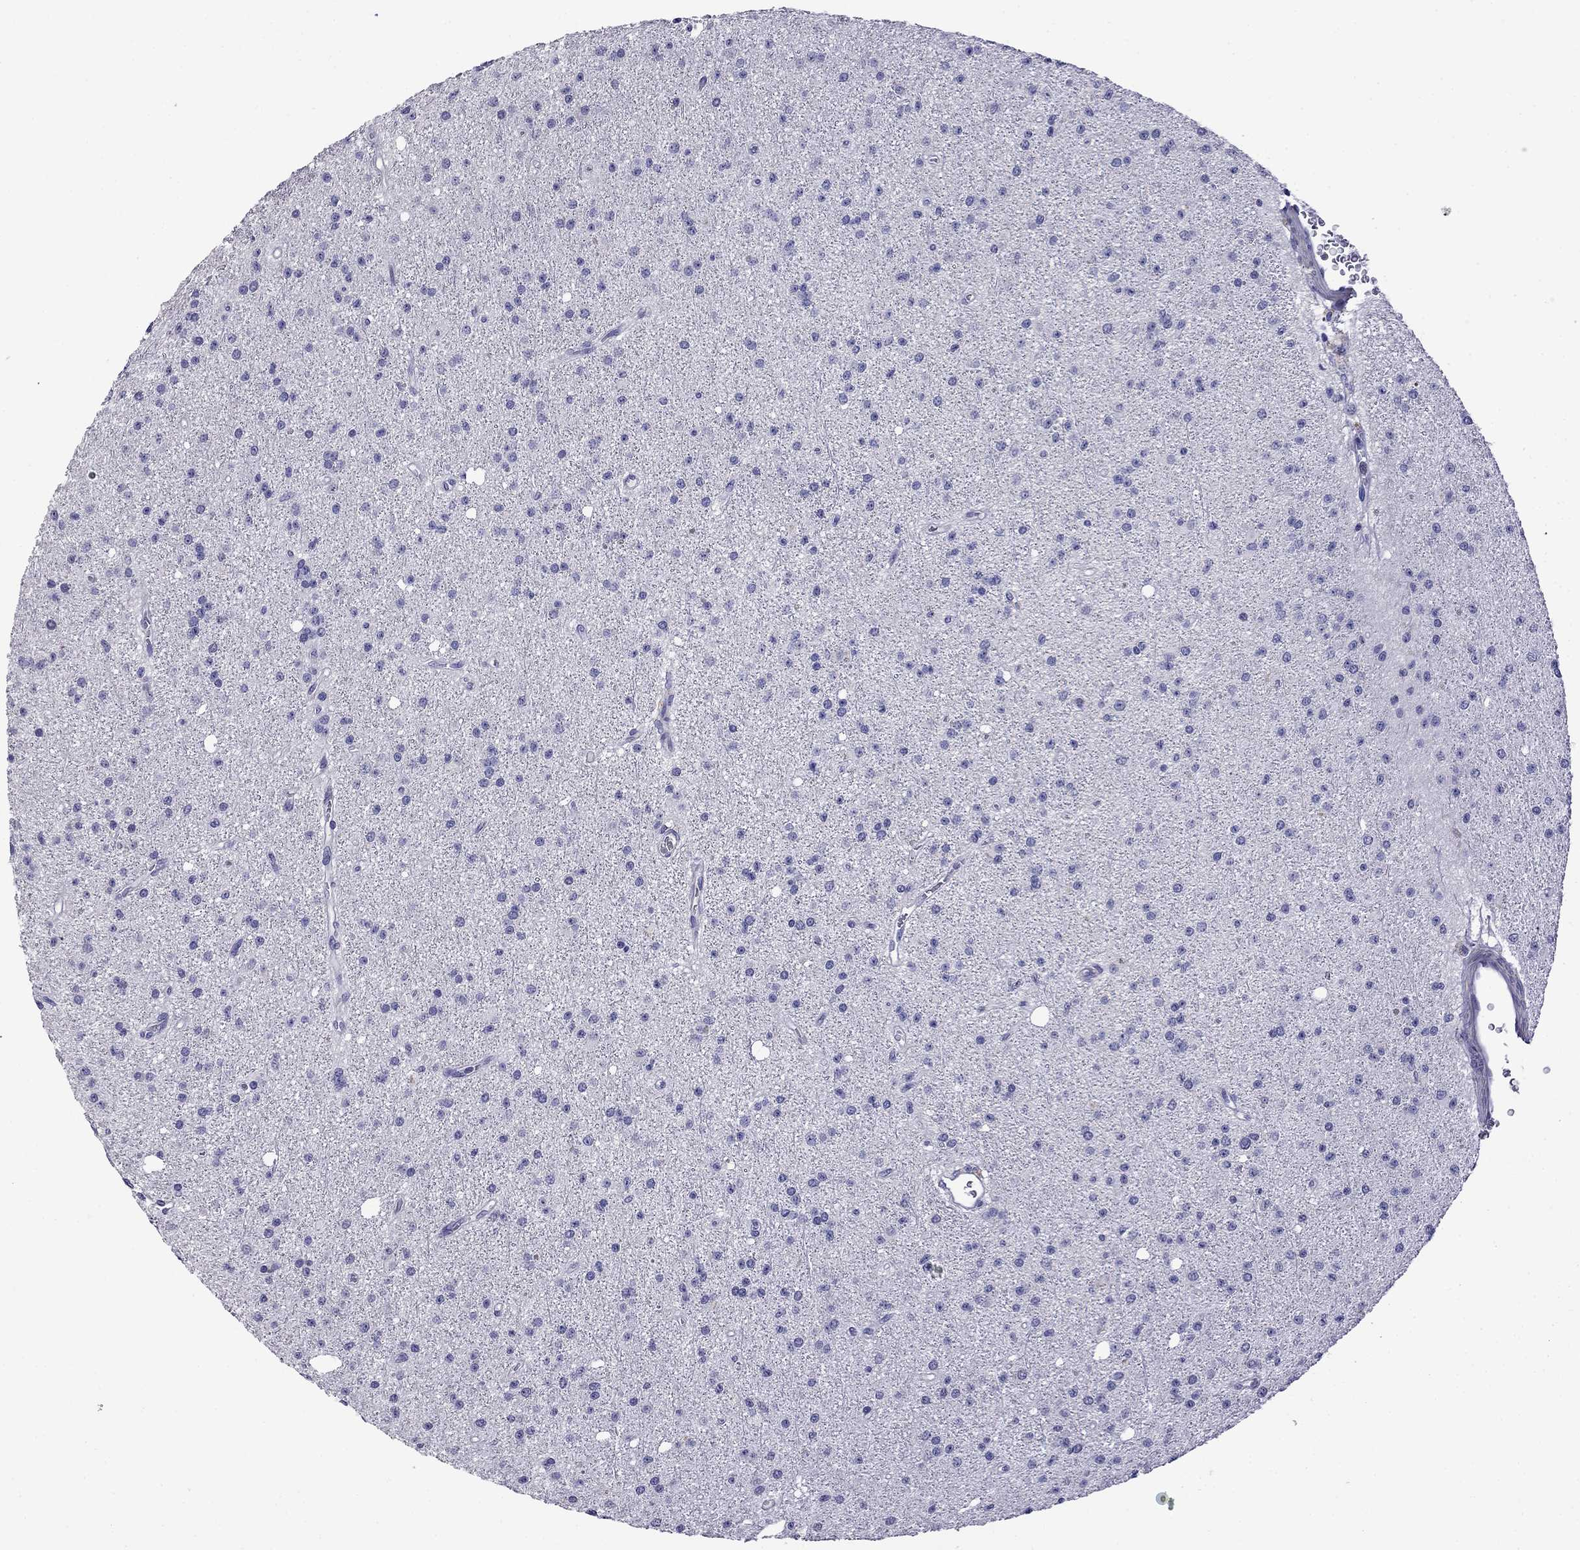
{"staining": {"intensity": "negative", "quantity": "none", "location": "none"}, "tissue": "glioma", "cell_type": "Tumor cells", "image_type": "cancer", "snomed": [{"axis": "morphology", "description": "Glioma, malignant, Low grade"}, {"axis": "topography", "description": "Brain"}], "caption": "This image is of glioma stained with IHC to label a protein in brown with the nuclei are counter-stained blue. There is no positivity in tumor cells. The staining is performed using DAB brown chromogen with nuclei counter-stained in using hematoxylin.", "gene": "STAR", "patient": {"sex": "male", "age": 27}}